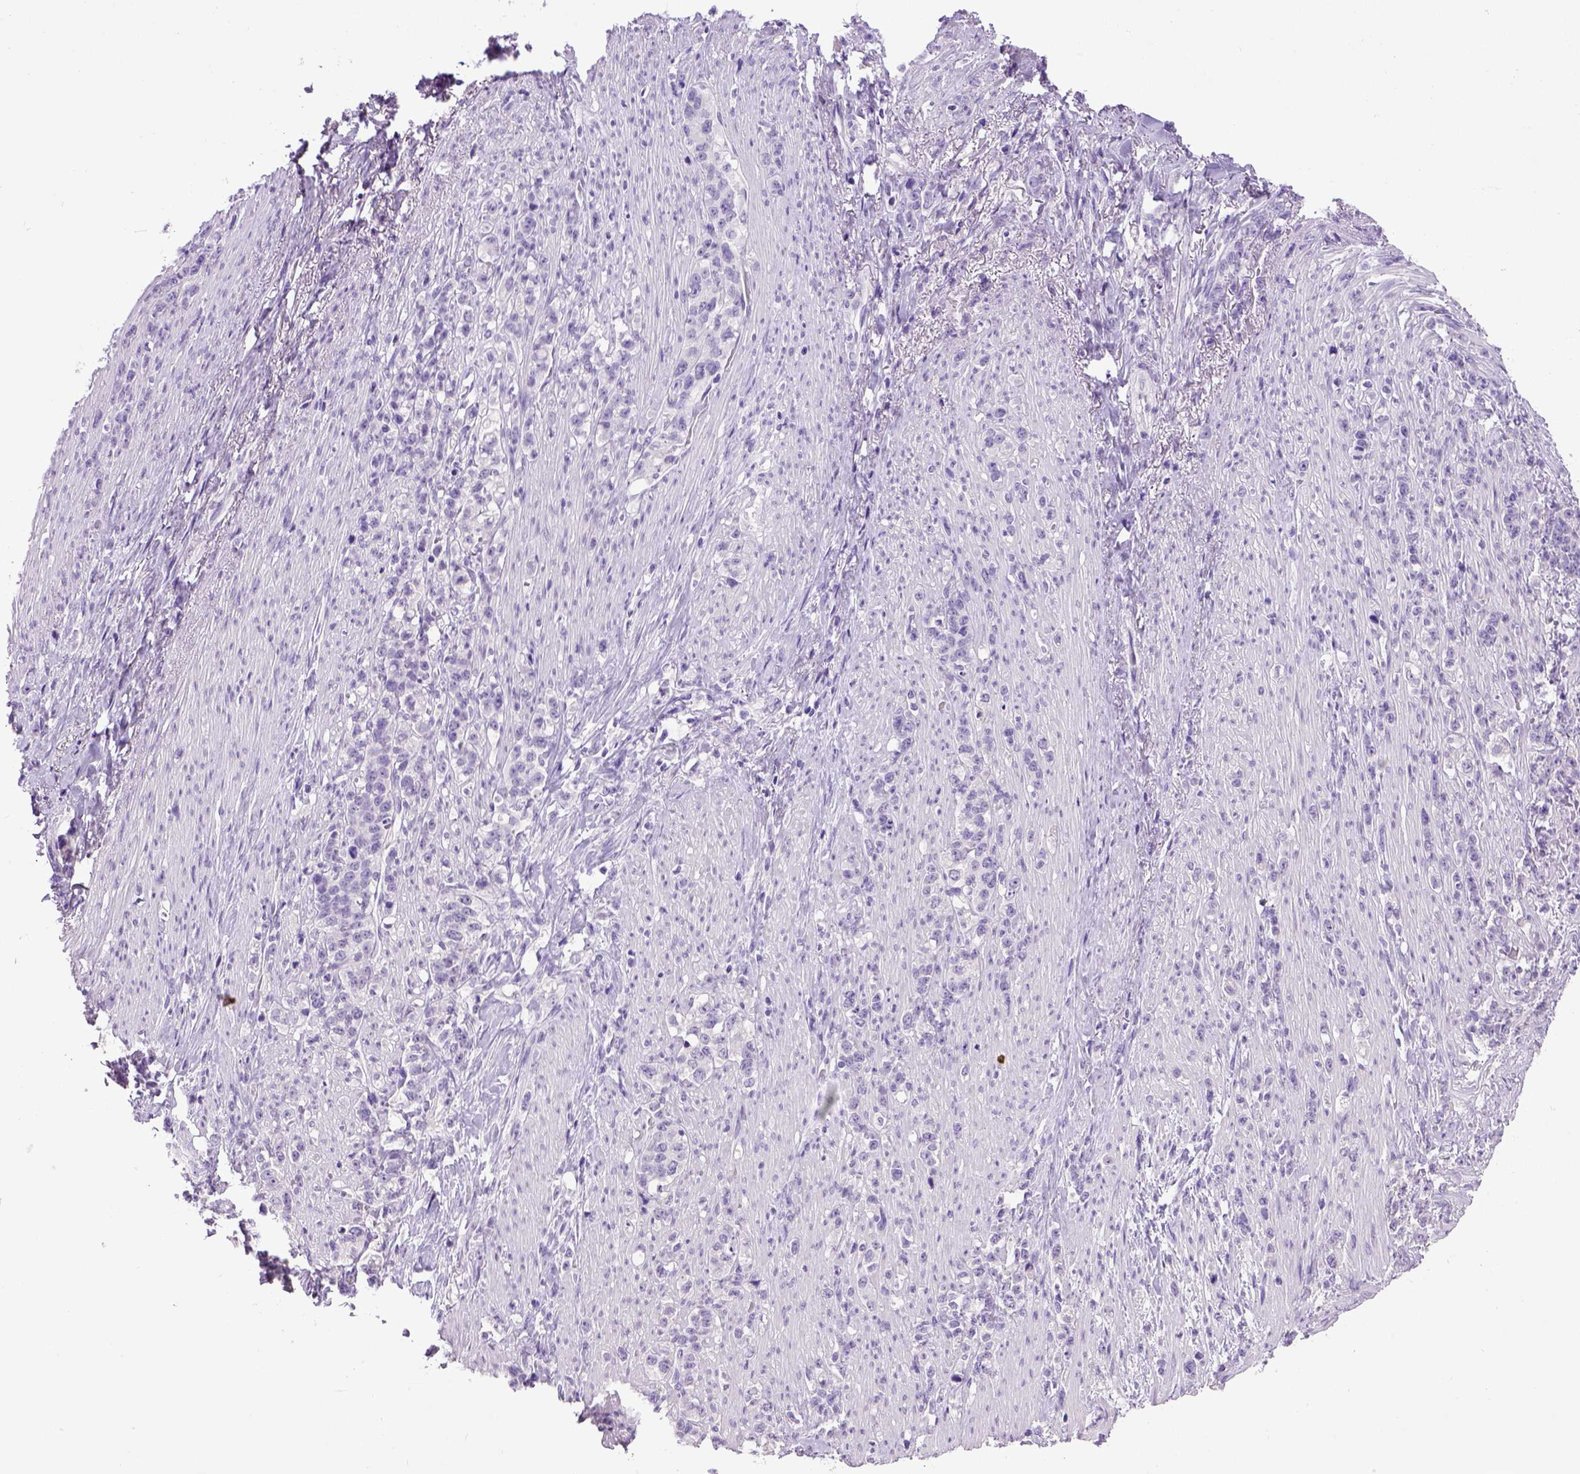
{"staining": {"intensity": "negative", "quantity": "none", "location": "none"}, "tissue": "stomach cancer", "cell_type": "Tumor cells", "image_type": "cancer", "snomed": [{"axis": "morphology", "description": "Adenocarcinoma, NOS"}, {"axis": "topography", "description": "Stomach, lower"}], "caption": "High magnification brightfield microscopy of adenocarcinoma (stomach) stained with DAB (3,3'-diaminobenzidine) (brown) and counterstained with hematoxylin (blue): tumor cells show no significant staining. (DAB immunohistochemistry (IHC), high magnification).", "gene": "CDH1", "patient": {"sex": "male", "age": 88}}